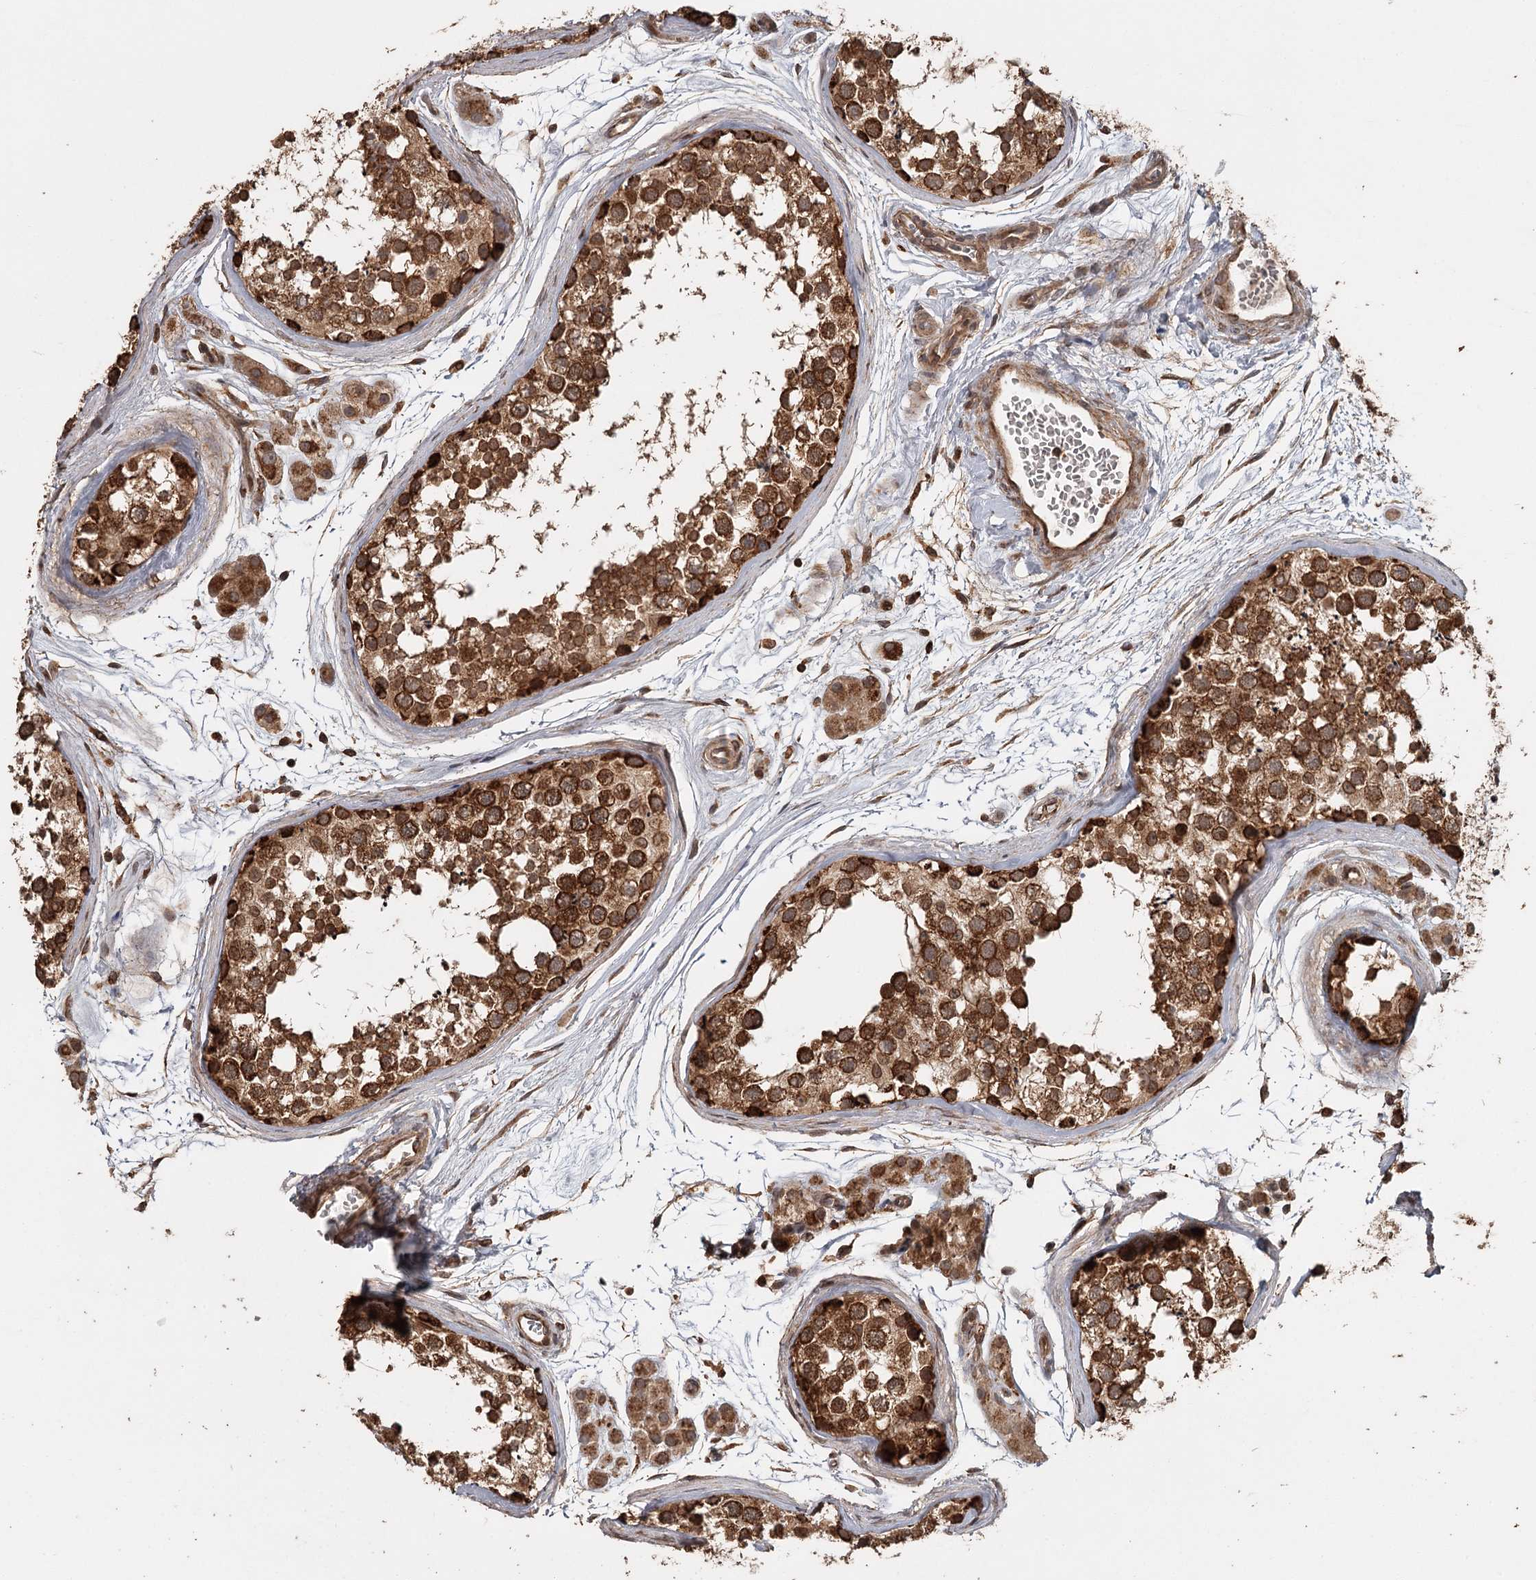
{"staining": {"intensity": "strong", "quantity": ">75%", "location": "cytoplasmic/membranous"}, "tissue": "testis", "cell_type": "Cells in seminiferous ducts", "image_type": "normal", "snomed": [{"axis": "morphology", "description": "Normal tissue, NOS"}, {"axis": "topography", "description": "Testis"}], "caption": "High-power microscopy captured an immunohistochemistry image of benign testis, revealing strong cytoplasmic/membranous staining in about >75% of cells in seminiferous ducts.", "gene": "FAXC", "patient": {"sex": "male", "age": 56}}